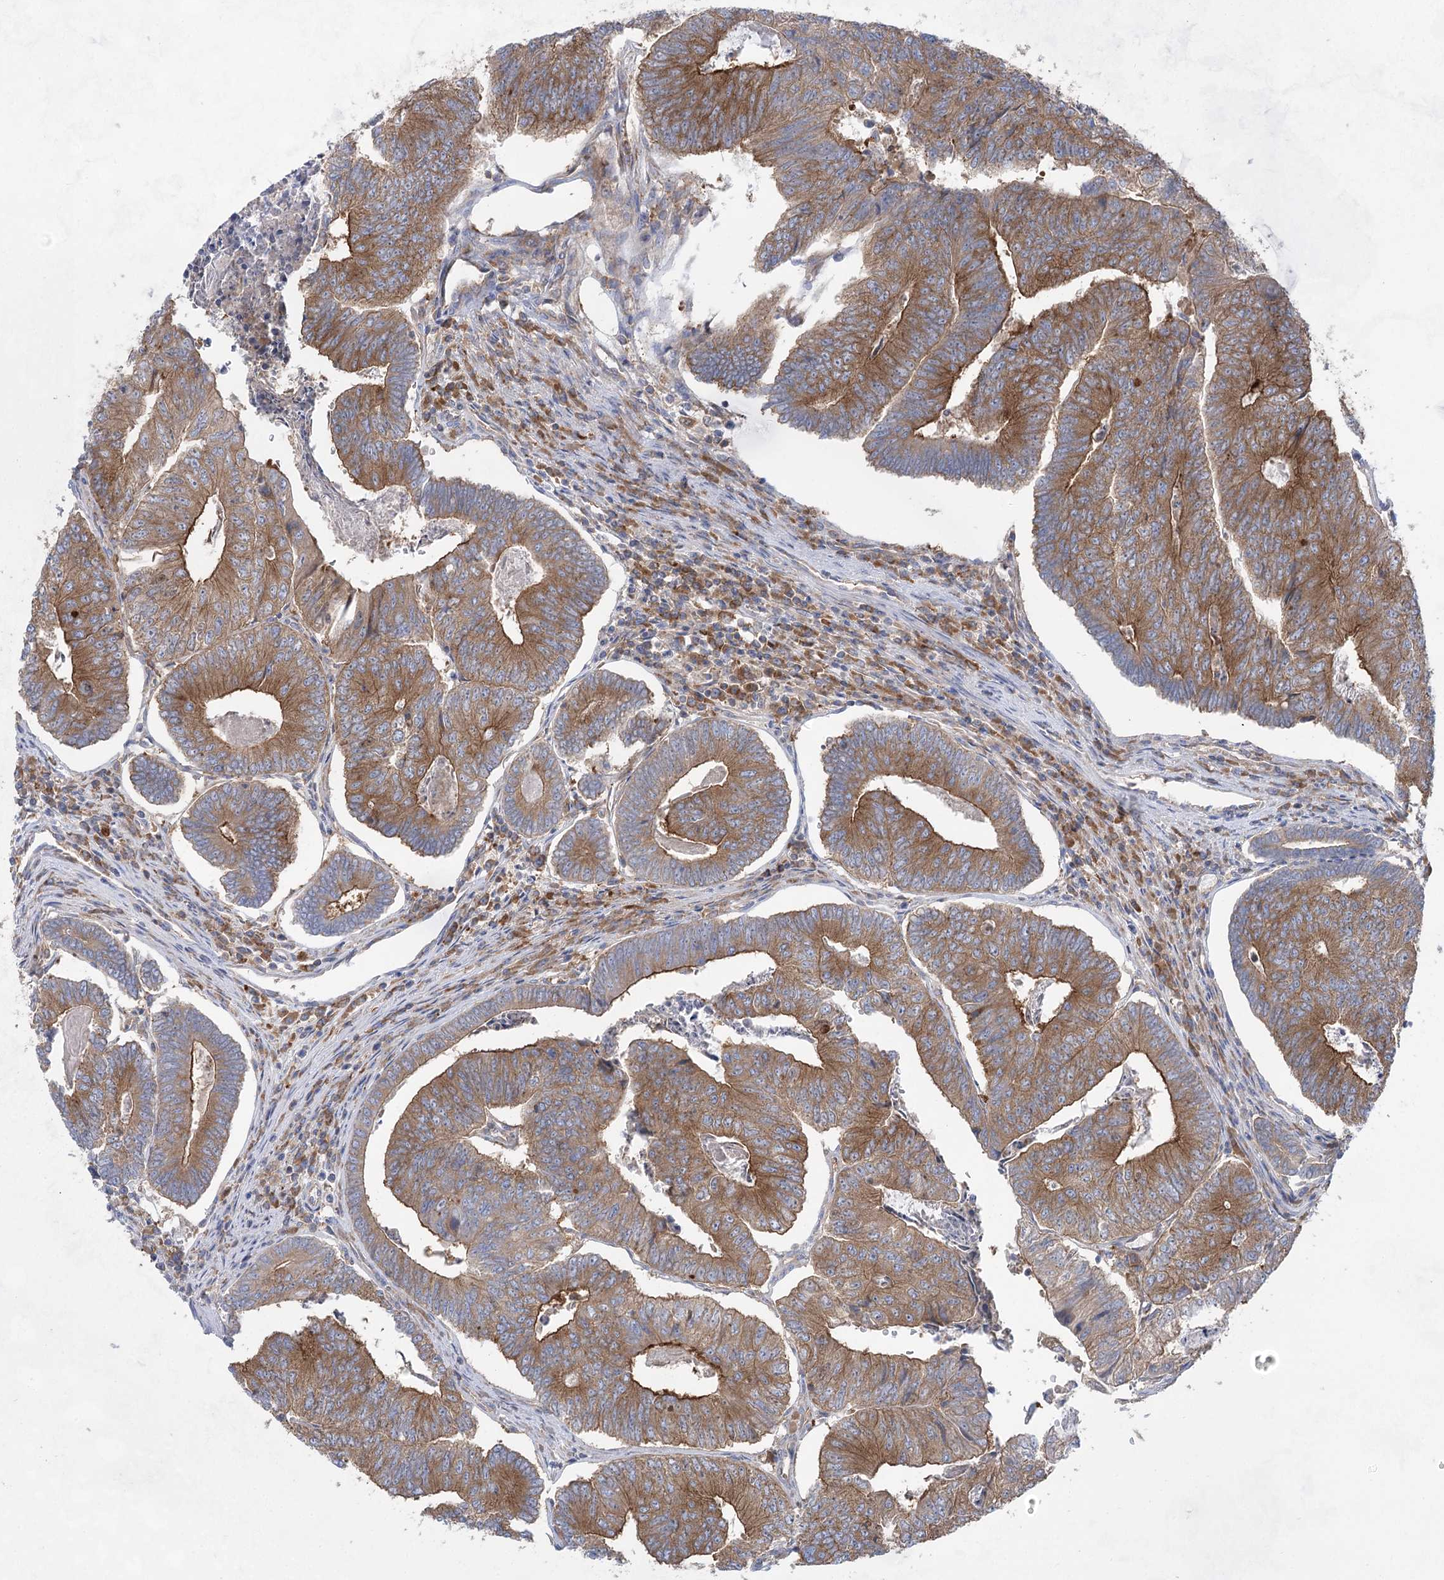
{"staining": {"intensity": "moderate", "quantity": ">75%", "location": "cytoplasmic/membranous"}, "tissue": "colorectal cancer", "cell_type": "Tumor cells", "image_type": "cancer", "snomed": [{"axis": "morphology", "description": "Adenocarcinoma, NOS"}, {"axis": "topography", "description": "Colon"}], "caption": "Colorectal cancer (adenocarcinoma) stained for a protein (brown) demonstrates moderate cytoplasmic/membranous positive expression in approximately >75% of tumor cells.", "gene": "EIF3A", "patient": {"sex": "female", "age": 67}}